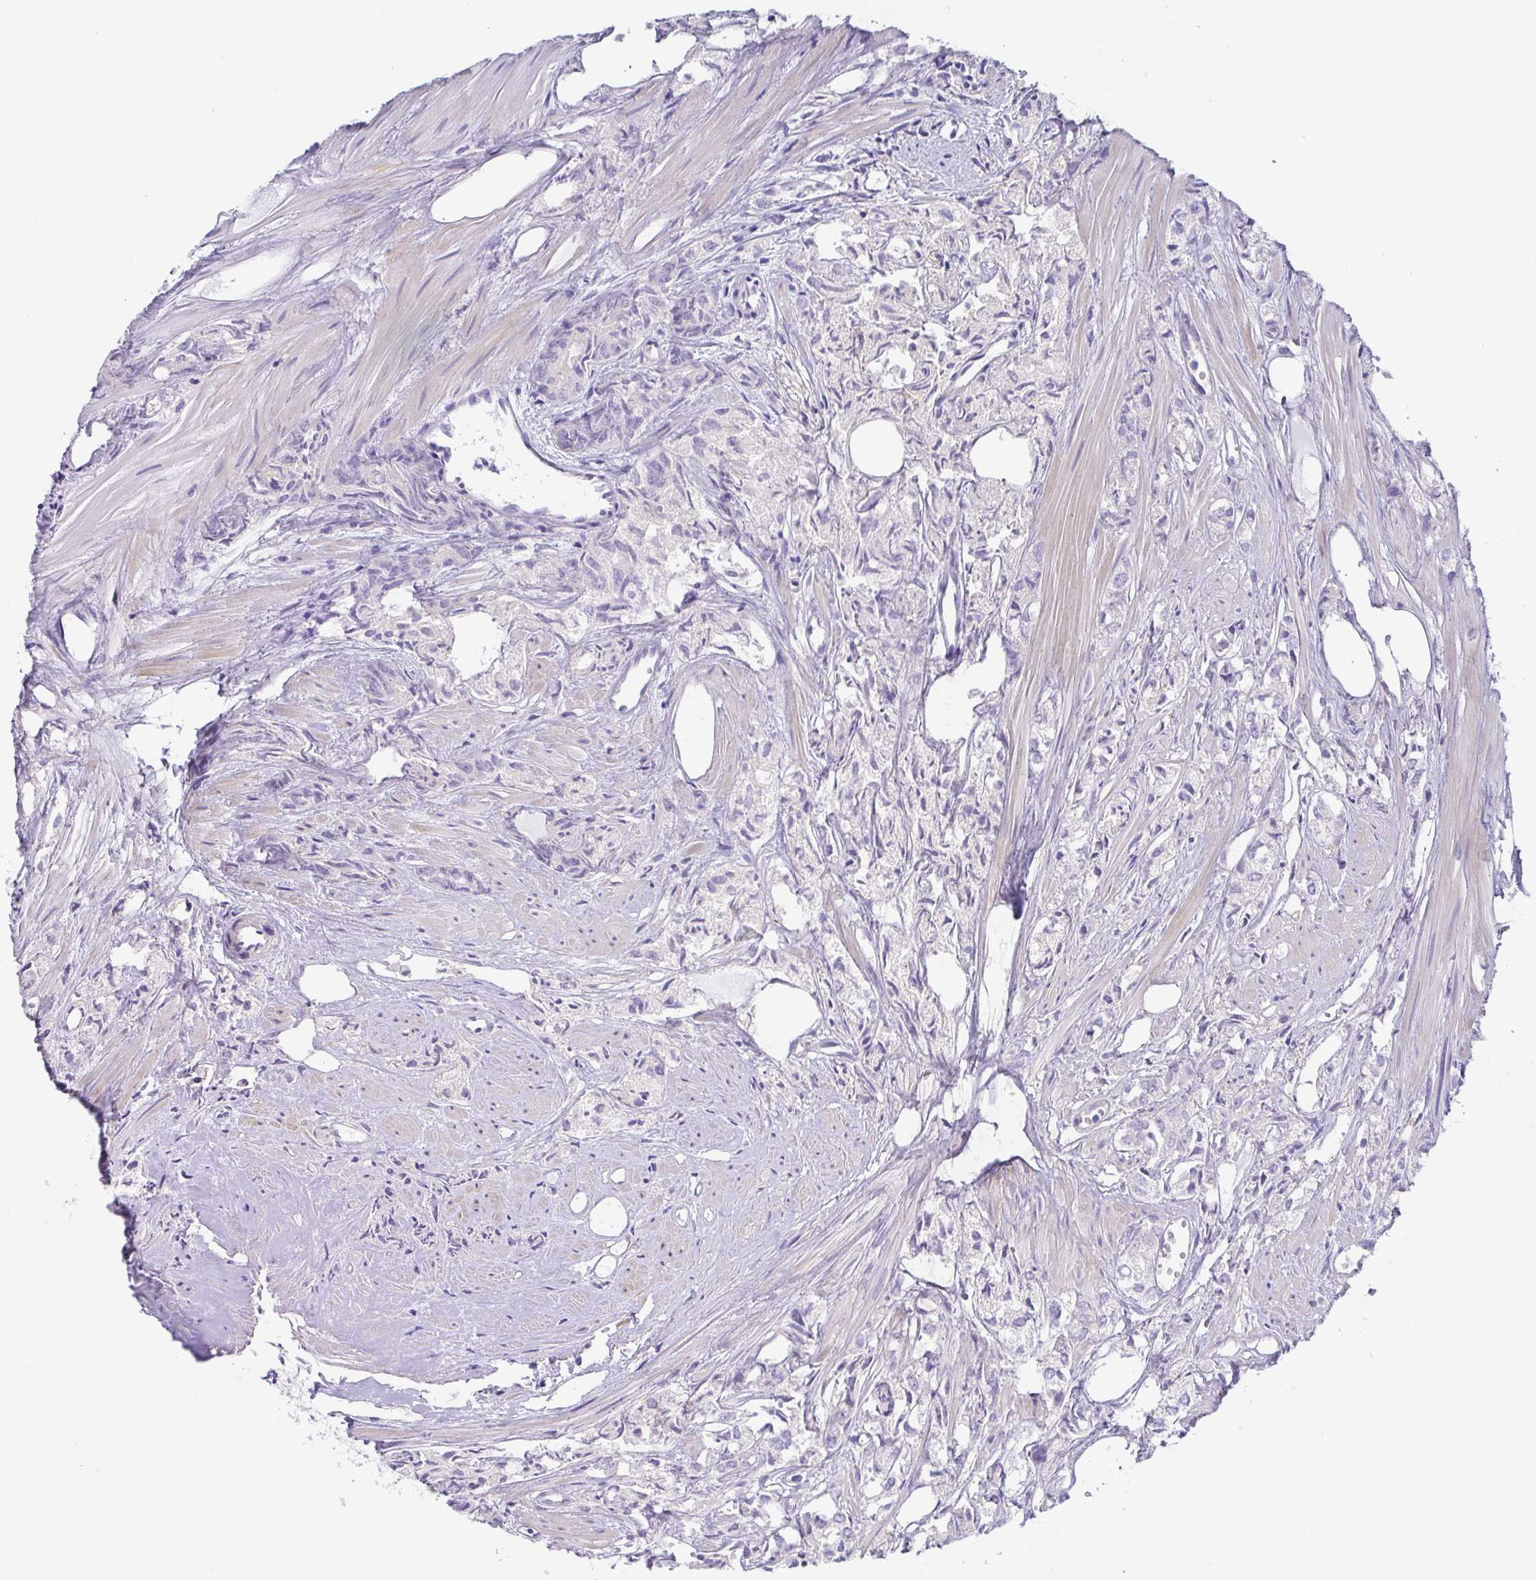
{"staining": {"intensity": "negative", "quantity": "none", "location": "none"}, "tissue": "prostate cancer", "cell_type": "Tumor cells", "image_type": "cancer", "snomed": [{"axis": "morphology", "description": "Adenocarcinoma, High grade"}, {"axis": "topography", "description": "Prostate"}], "caption": "Prostate cancer (adenocarcinoma (high-grade)) stained for a protein using immunohistochemistry (IHC) reveals no expression tumor cells.", "gene": "PKDREJ", "patient": {"sex": "male", "age": 58}}